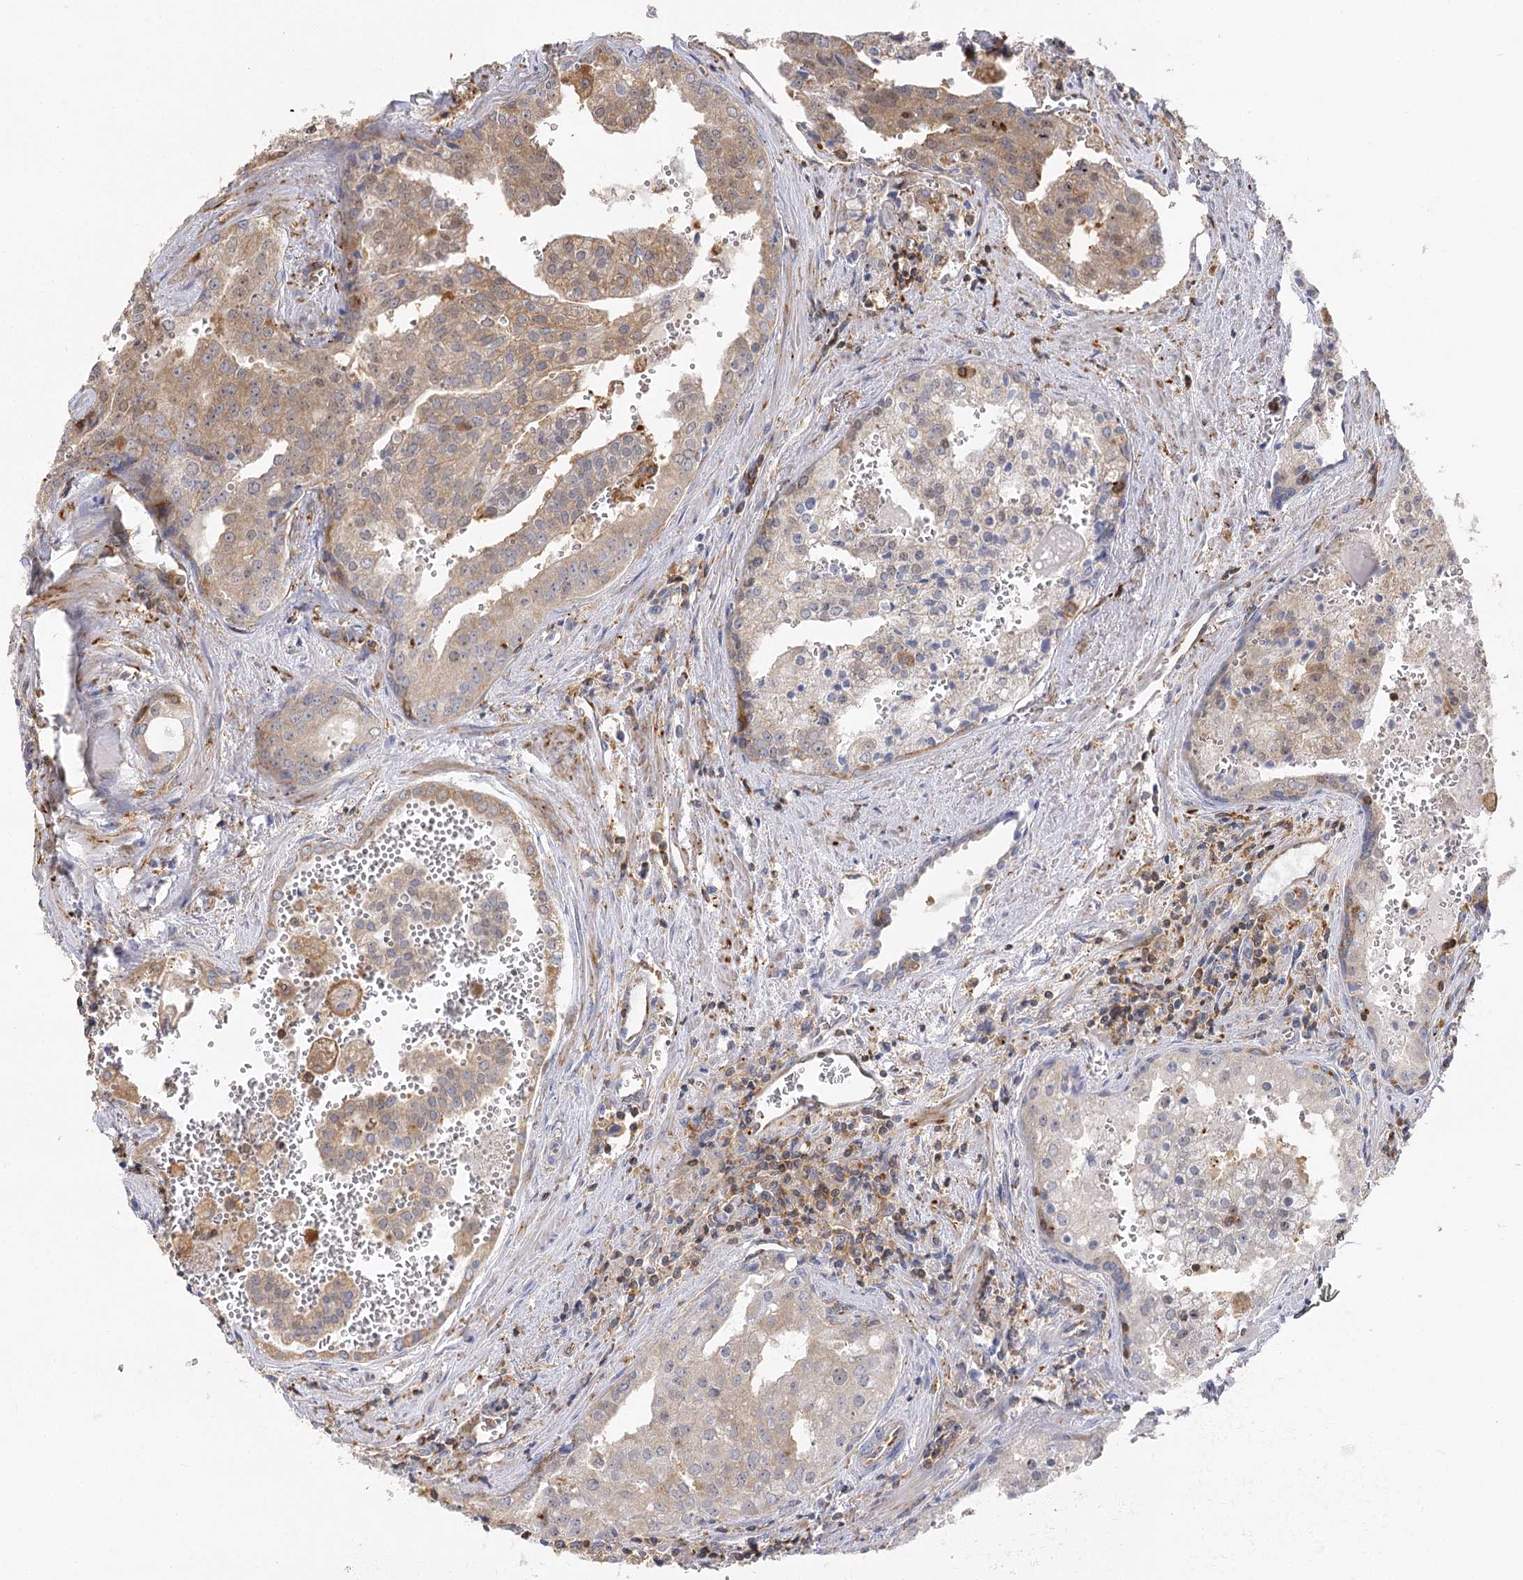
{"staining": {"intensity": "weak", "quantity": "25%-75%", "location": "cytoplasmic/membranous"}, "tissue": "prostate cancer", "cell_type": "Tumor cells", "image_type": "cancer", "snomed": [{"axis": "morphology", "description": "Adenocarcinoma, High grade"}, {"axis": "topography", "description": "Prostate"}], "caption": "Immunohistochemical staining of prostate adenocarcinoma (high-grade) exhibits low levels of weak cytoplasmic/membranous protein expression in approximately 25%-75% of tumor cells. The staining was performed using DAB to visualize the protein expression in brown, while the nuclei were stained in blue with hematoxylin (Magnification: 20x).", "gene": "SEC24B", "patient": {"sex": "male", "age": 68}}